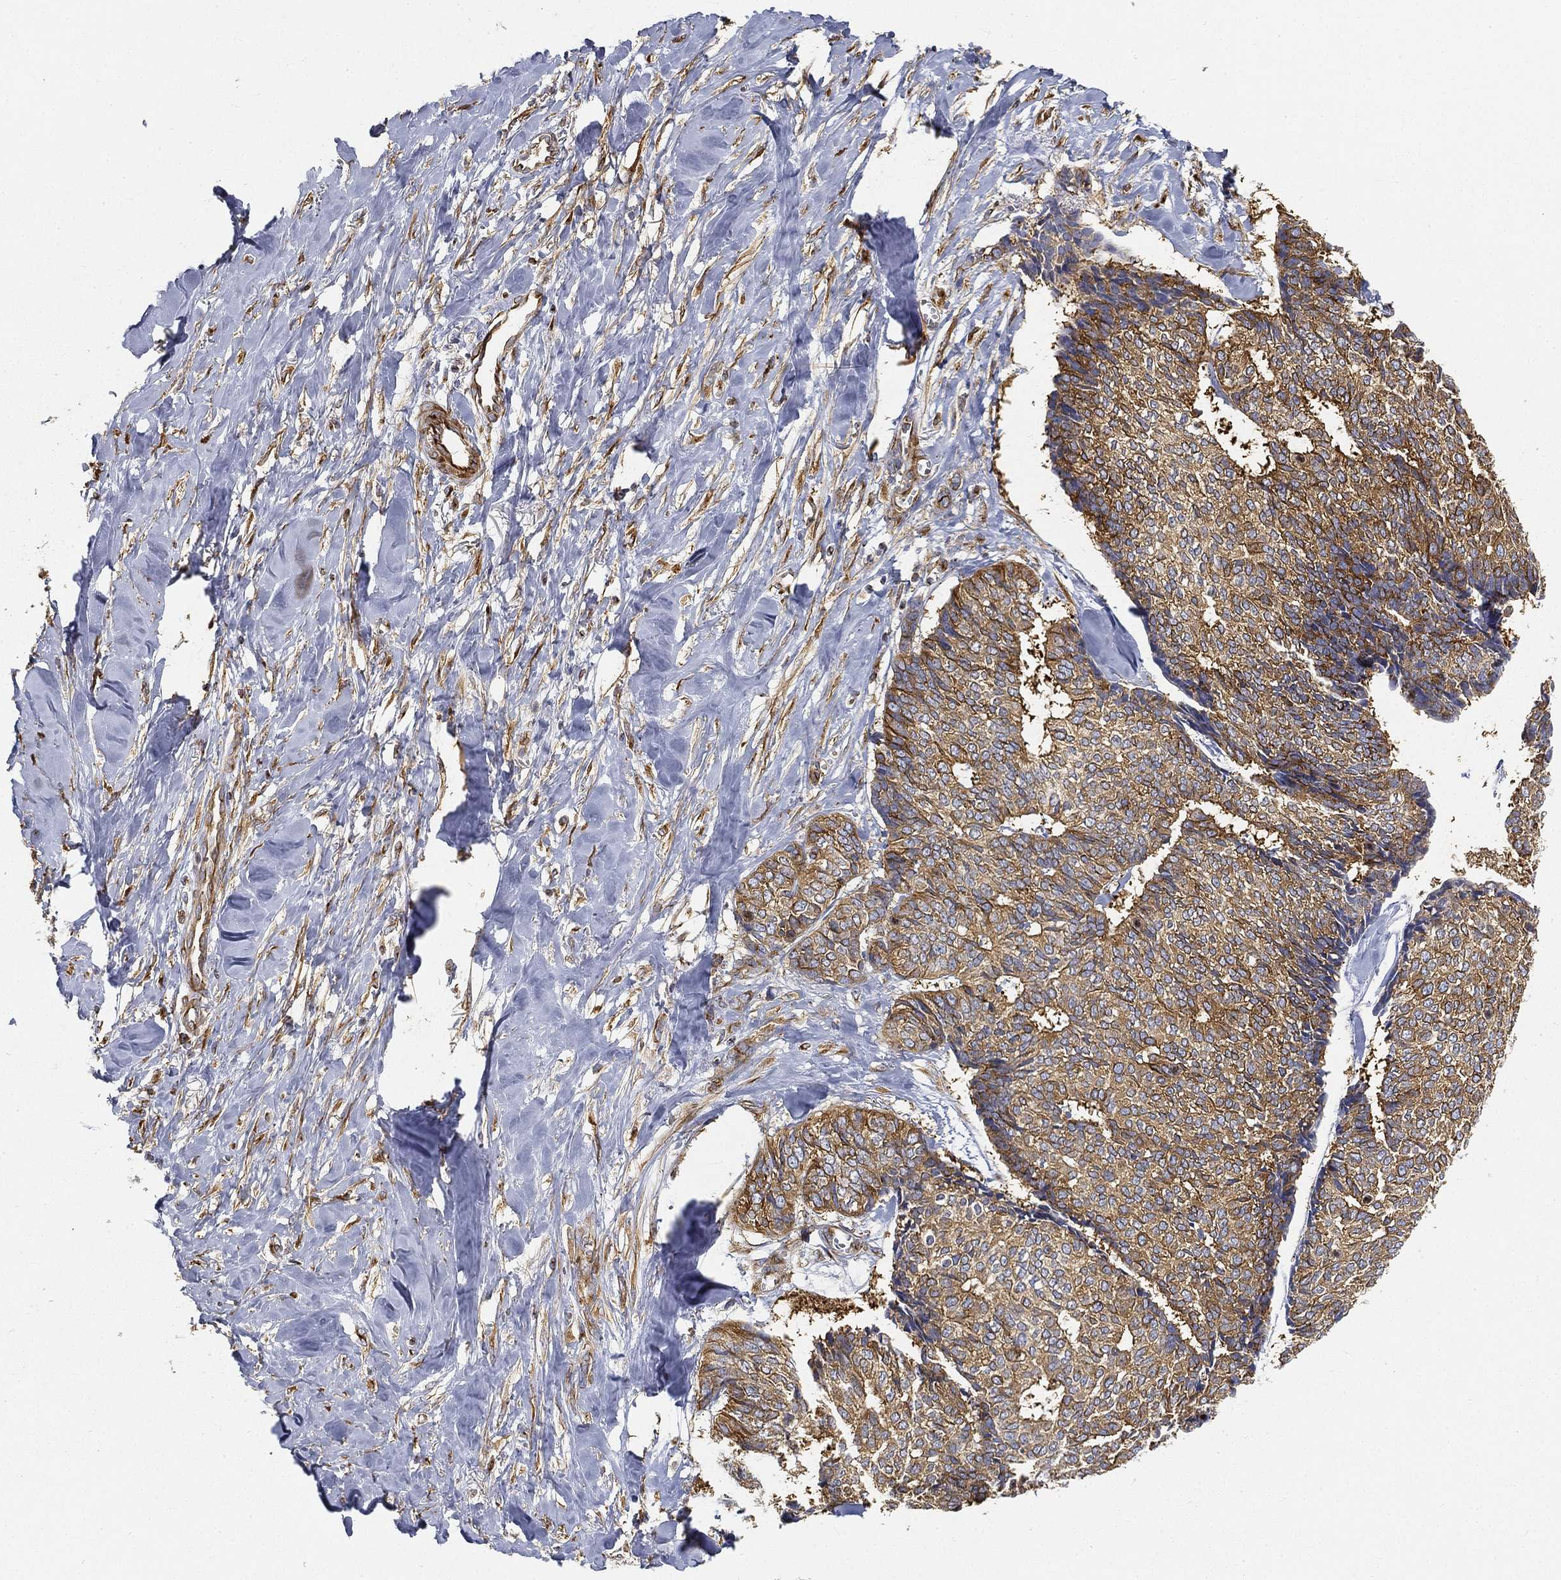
{"staining": {"intensity": "strong", "quantity": "25%-75%", "location": "cytoplasmic/membranous"}, "tissue": "skin cancer", "cell_type": "Tumor cells", "image_type": "cancer", "snomed": [{"axis": "morphology", "description": "Basal cell carcinoma"}, {"axis": "topography", "description": "Skin"}], "caption": "Immunohistochemical staining of skin cancer (basal cell carcinoma) shows high levels of strong cytoplasmic/membranous protein staining in about 25%-75% of tumor cells. (DAB (3,3'-diaminobenzidine) IHC, brown staining for protein, blue staining for nuclei).", "gene": "TMEM25", "patient": {"sex": "male", "age": 86}}